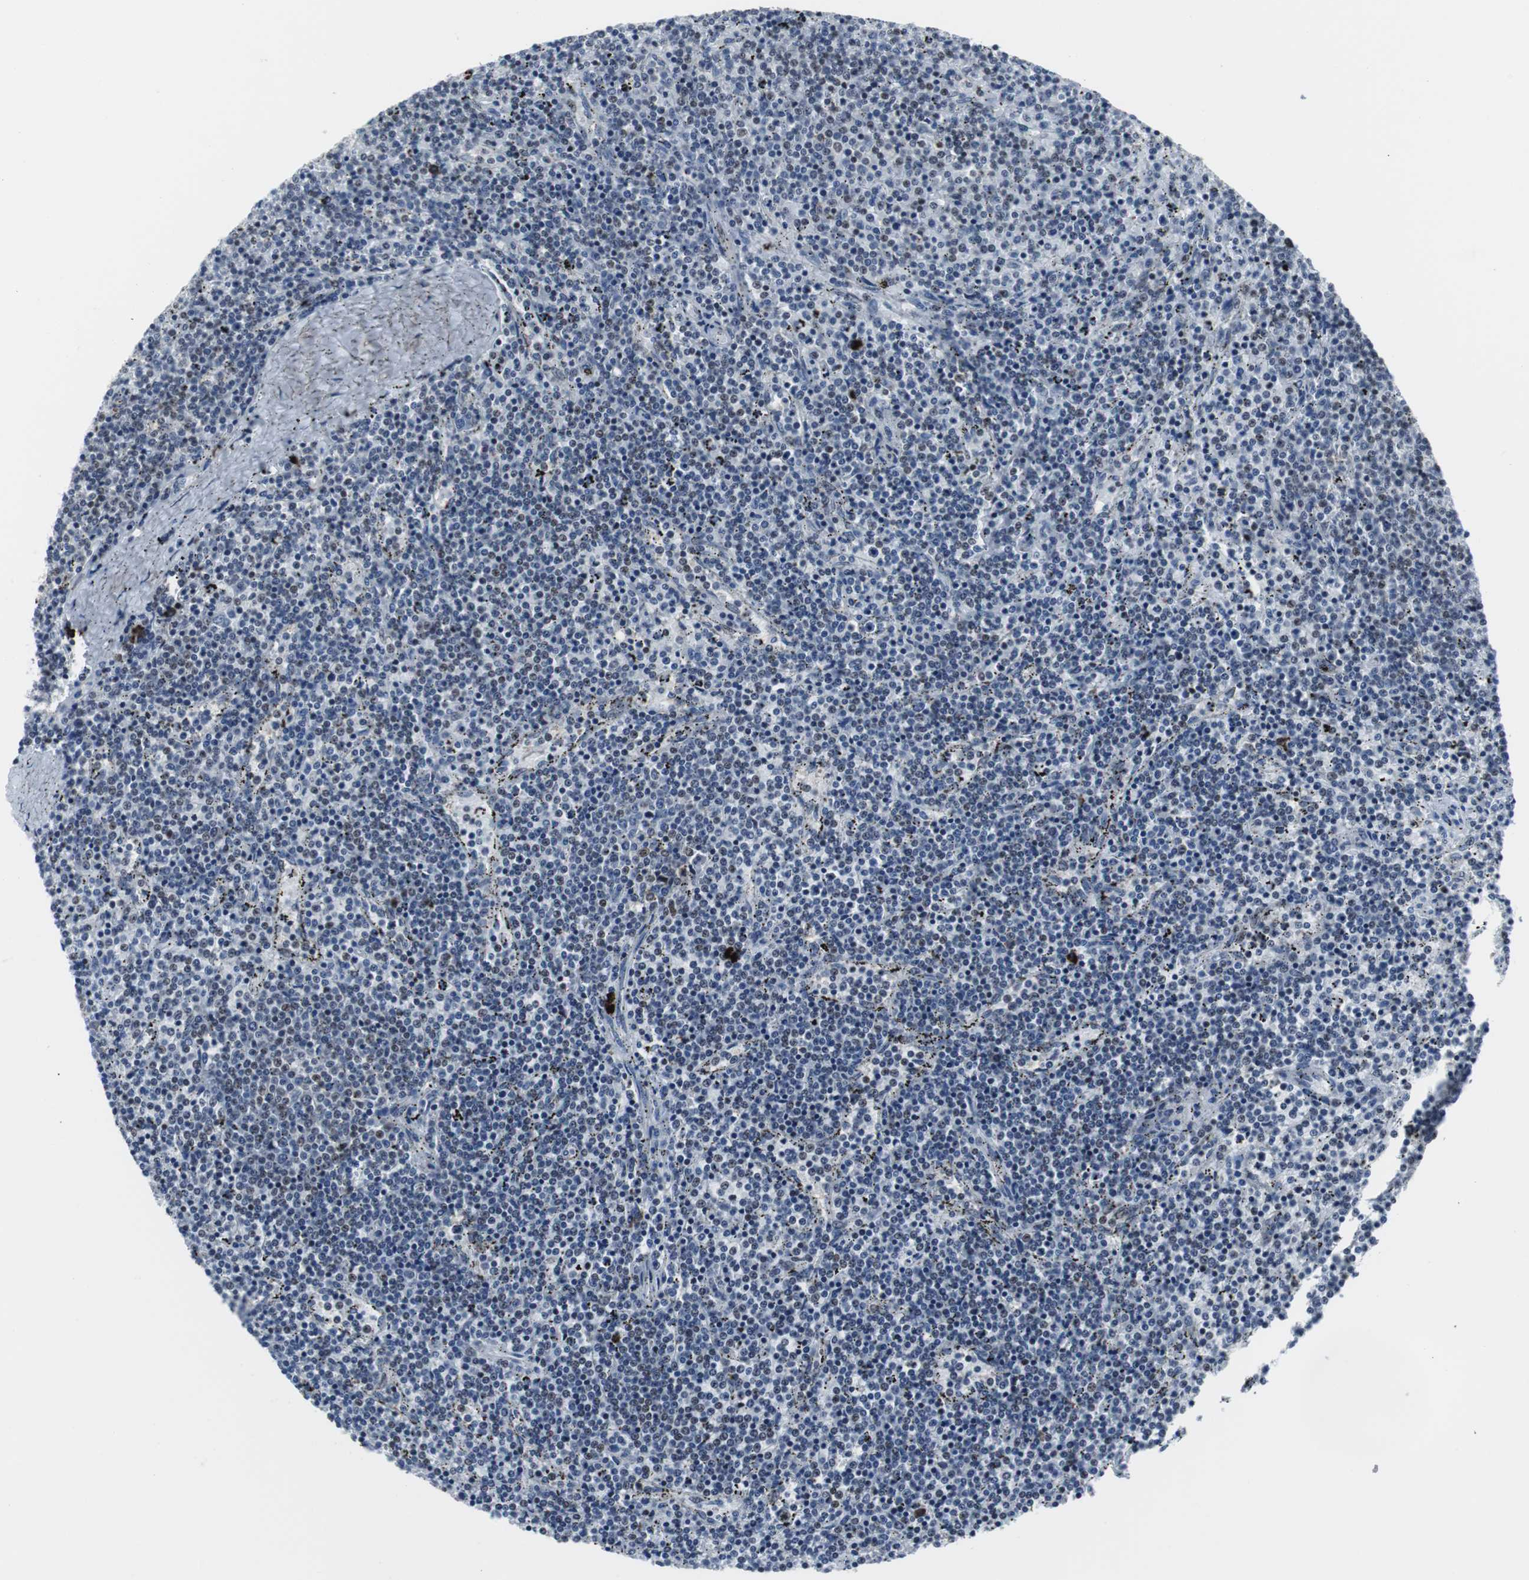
{"staining": {"intensity": "weak", "quantity": "<25%", "location": "nuclear"}, "tissue": "lymphoma", "cell_type": "Tumor cells", "image_type": "cancer", "snomed": [{"axis": "morphology", "description": "Malignant lymphoma, non-Hodgkin's type, Low grade"}, {"axis": "topography", "description": "Spleen"}], "caption": "Lymphoma stained for a protein using IHC shows no expression tumor cells.", "gene": "DOK1", "patient": {"sex": "female", "age": 50}}